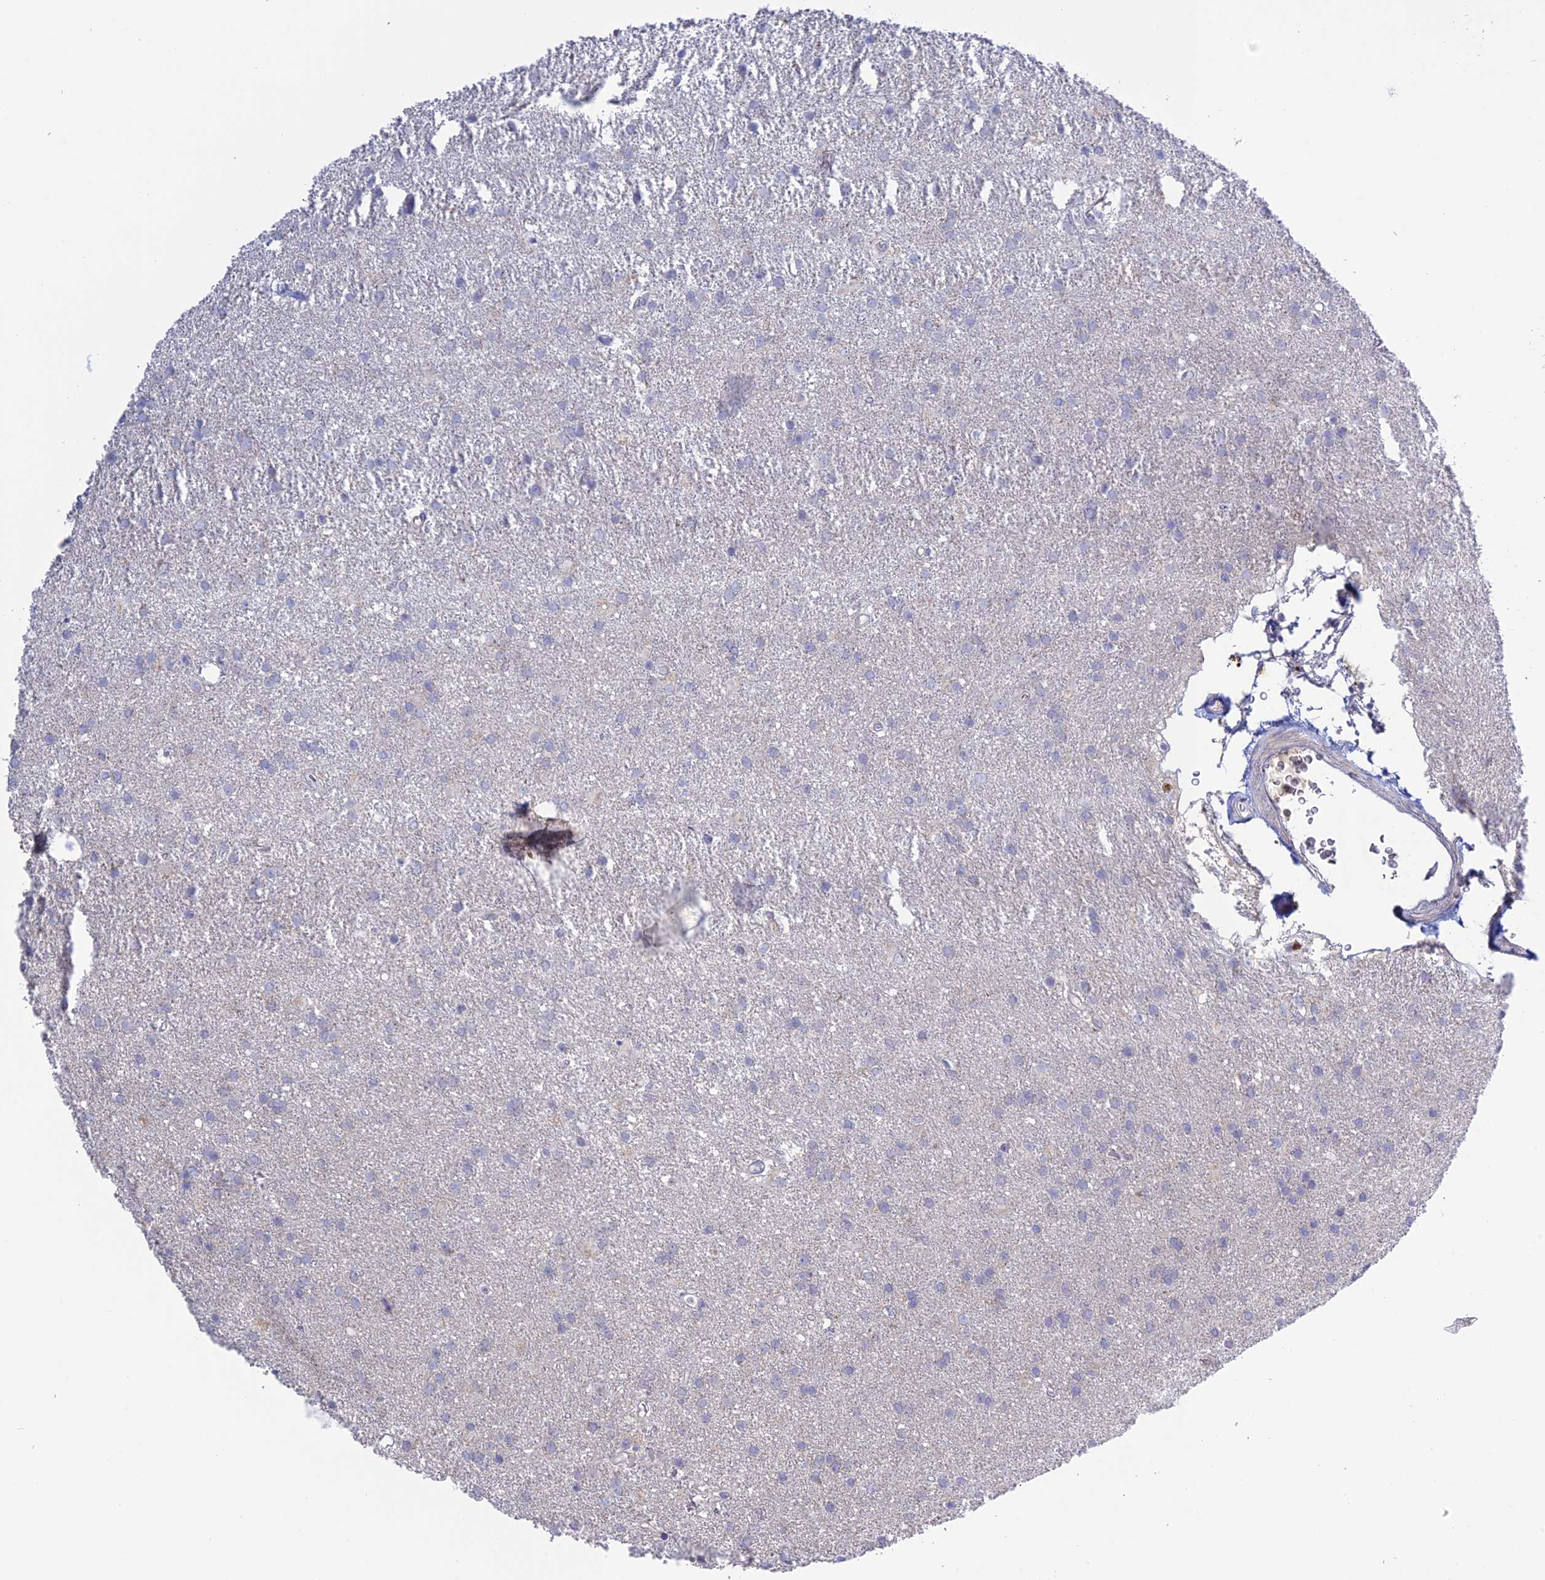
{"staining": {"intensity": "negative", "quantity": "none", "location": "none"}, "tissue": "glioma", "cell_type": "Tumor cells", "image_type": "cancer", "snomed": [{"axis": "morphology", "description": "Glioma, malignant, High grade"}, {"axis": "topography", "description": "Brain"}], "caption": "The immunohistochemistry histopathology image has no significant staining in tumor cells of malignant glioma (high-grade) tissue. (Brightfield microscopy of DAB IHC at high magnification).", "gene": "ADGRA1", "patient": {"sex": "male", "age": 77}}